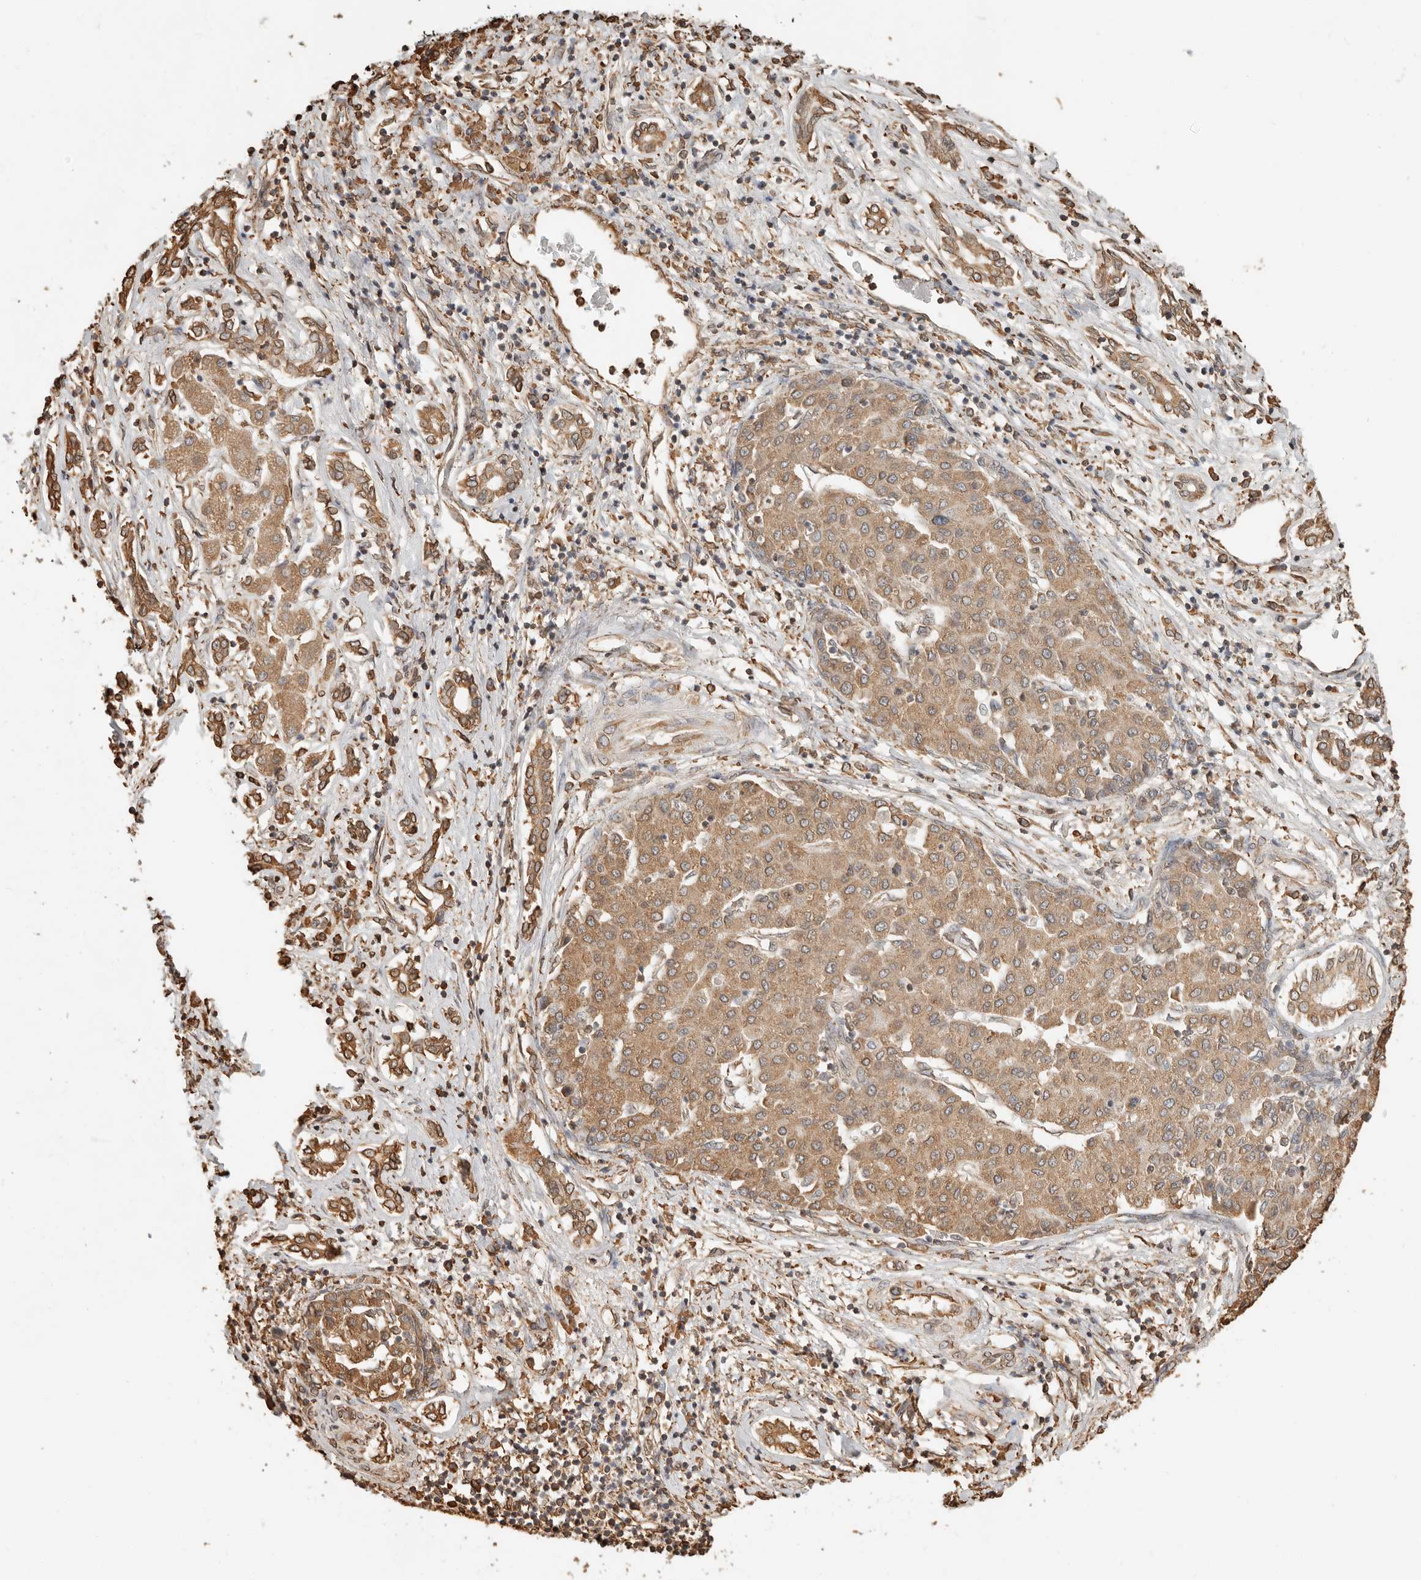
{"staining": {"intensity": "moderate", "quantity": ">75%", "location": "cytoplasmic/membranous"}, "tissue": "liver cancer", "cell_type": "Tumor cells", "image_type": "cancer", "snomed": [{"axis": "morphology", "description": "Carcinoma, Hepatocellular, NOS"}, {"axis": "topography", "description": "Liver"}], "caption": "Immunohistochemical staining of human liver hepatocellular carcinoma reveals moderate cytoplasmic/membranous protein expression in approximately >75% of tumor cells. (brown staining indicates protein expression, while blue staining denotes nuclei).", "gene": "ARHGEF10L", "patient": {"sex": "male", "age": 65}}